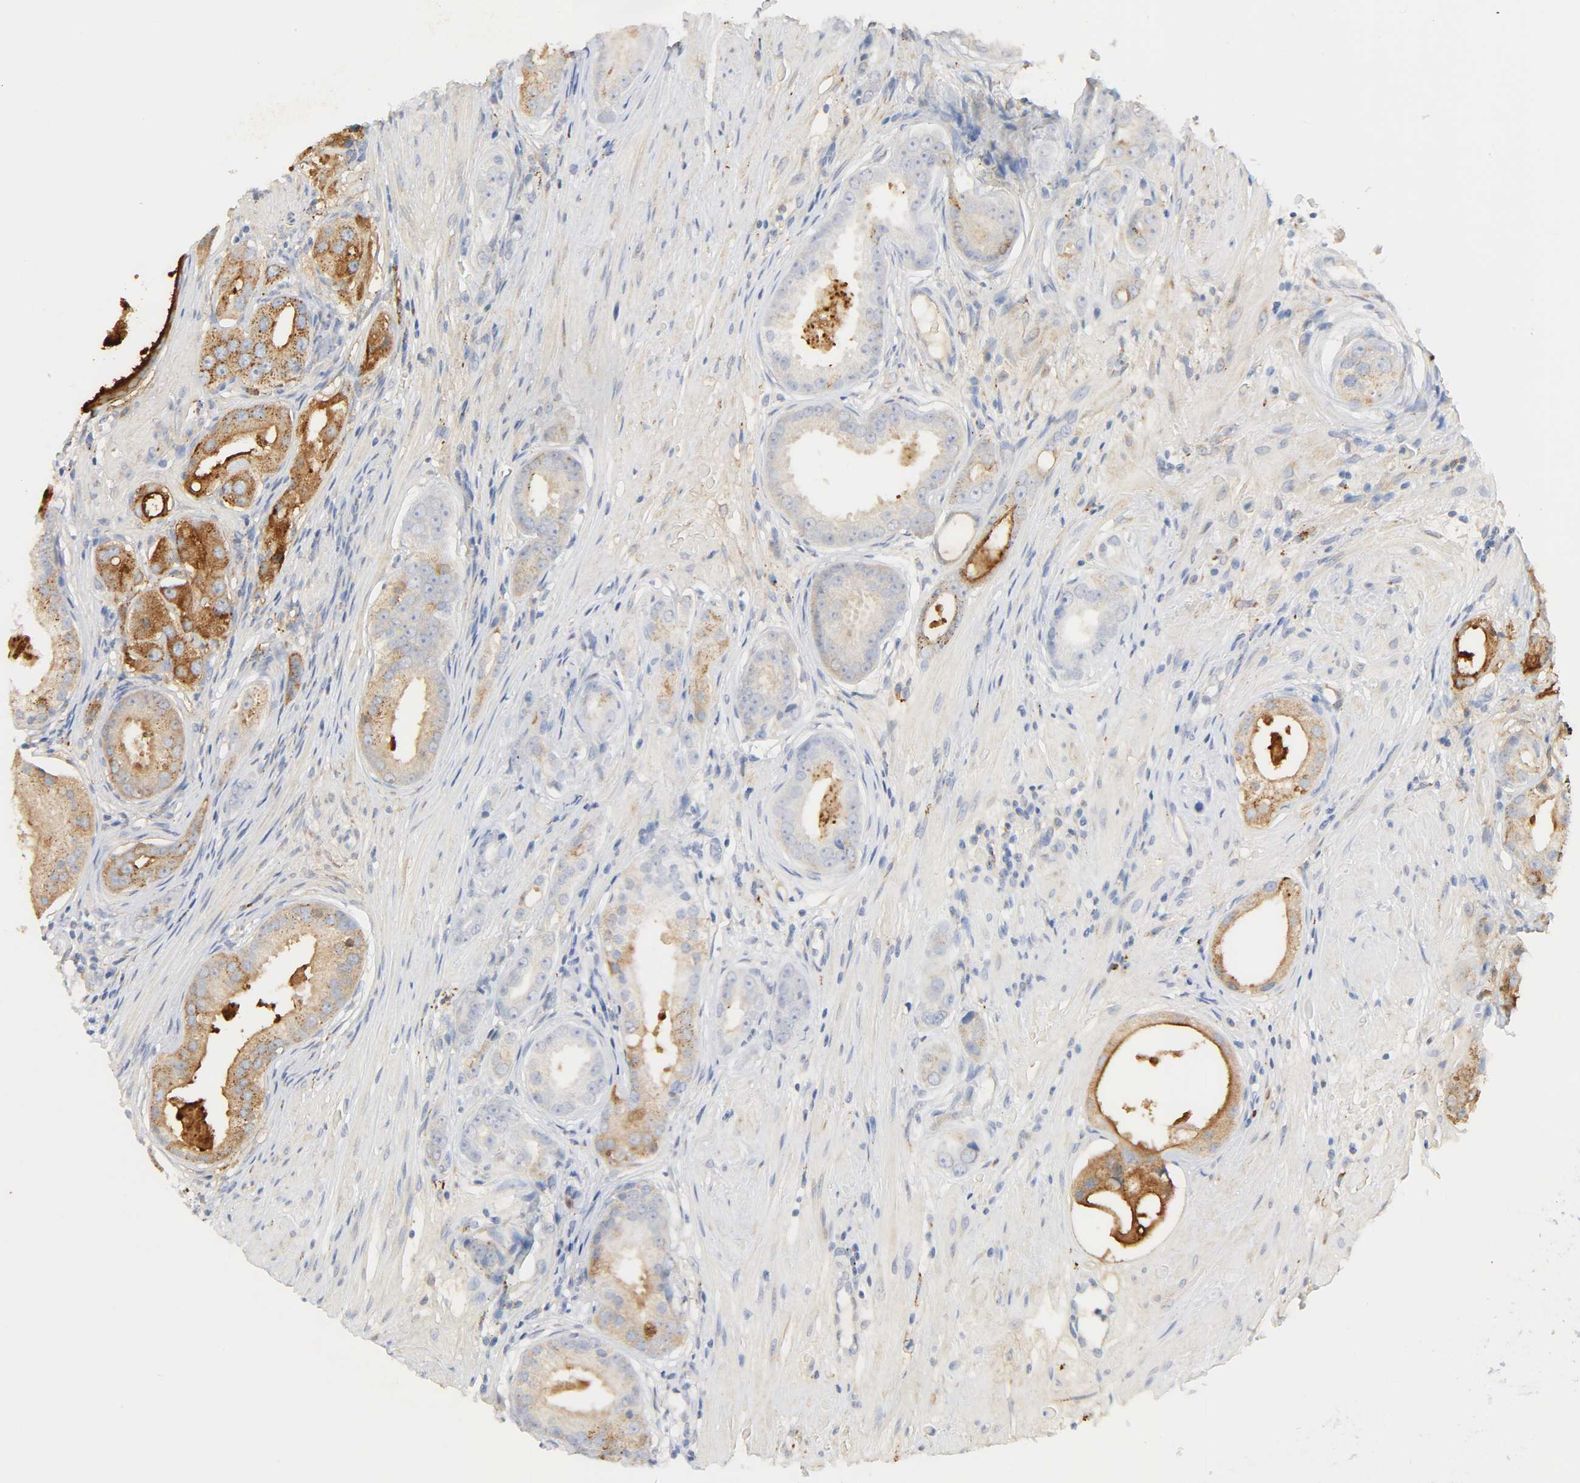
{"staining": {"intensity": "moderate", "quantity": ">75%", "location": "cytoplasmic/membranous"}, "tissue": "prostate cancer", "cell_type": "Tumor cells", "image_type": "cancer", "snomed": [{"axis": "morphology", "description": "Adenocarcinoma, Medium grade"}, {"axis": "topography", "description": "Prostate"}], "caption": "IHC of human prostate cancer (adenocarcinoma (medium-grade)) exhibits medium levels of moderate cytoplasmic/membranous staining in approximately >75% of tumor cells.", "gene": "MAGEB17", "patient": {"sex": "male", "age": 53}}